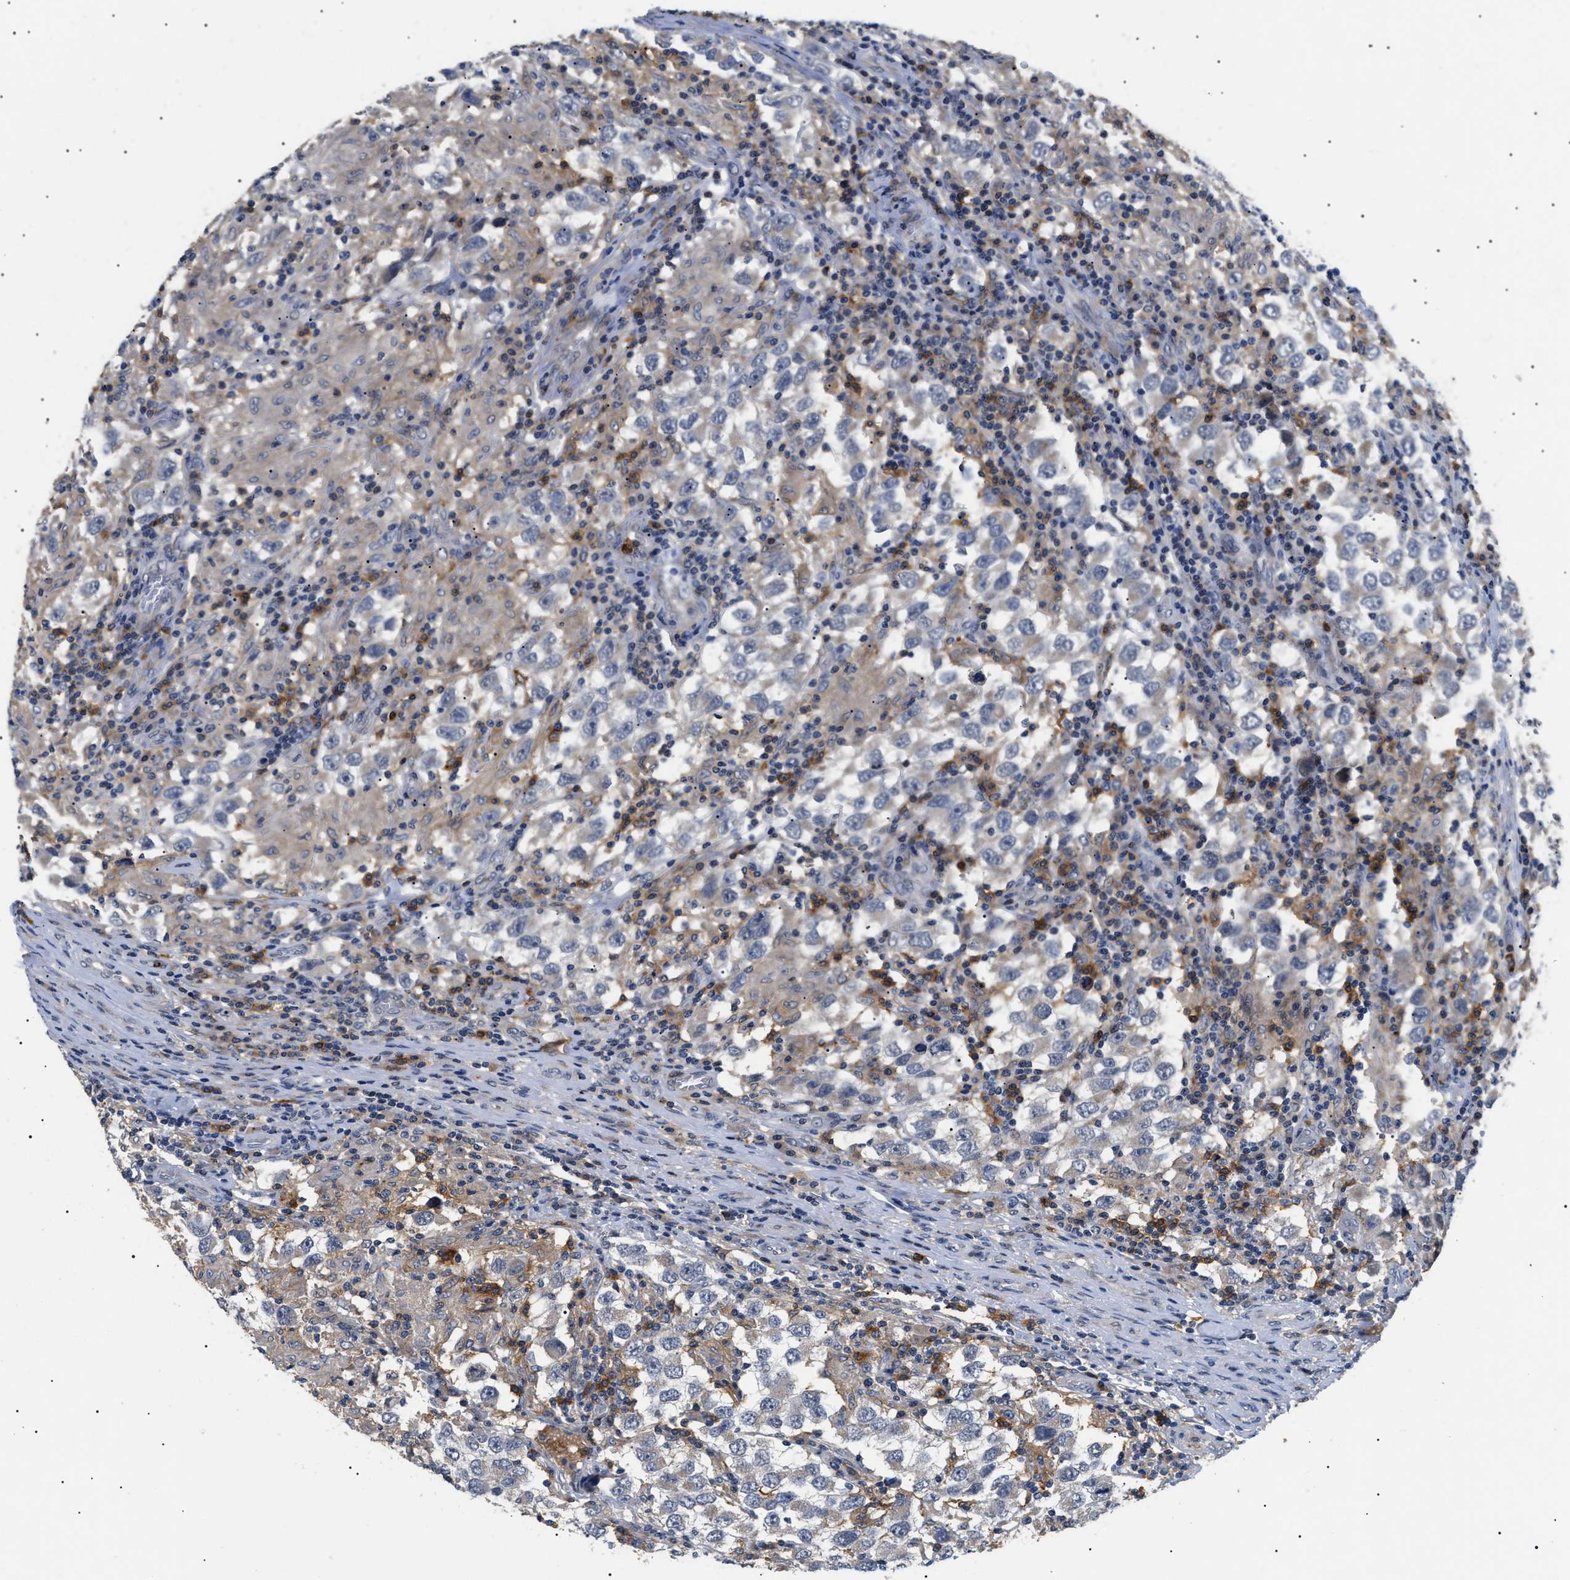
{"staining": {"intensity": "weak", "quantity": "25%-75%", "location": "cytoplasmic/membranous"}, "tissue": "testis cancer", "cell_type": "Tumor cells", "image_type": "cancer", "snomed": [{"axis": "morphology", "description": "Carcinoma, Embryonal, NOS"}, {"axis": "topography", "description": "Testis"}], "caption": "The micrograph displays a brown stain indicating the presence of a protein in the cytoplasmic/membranous of tumor cells in embryonal carcinoma (testis).", "gene": "CD300A", "patient": {"sex": "male", "age": 21}}